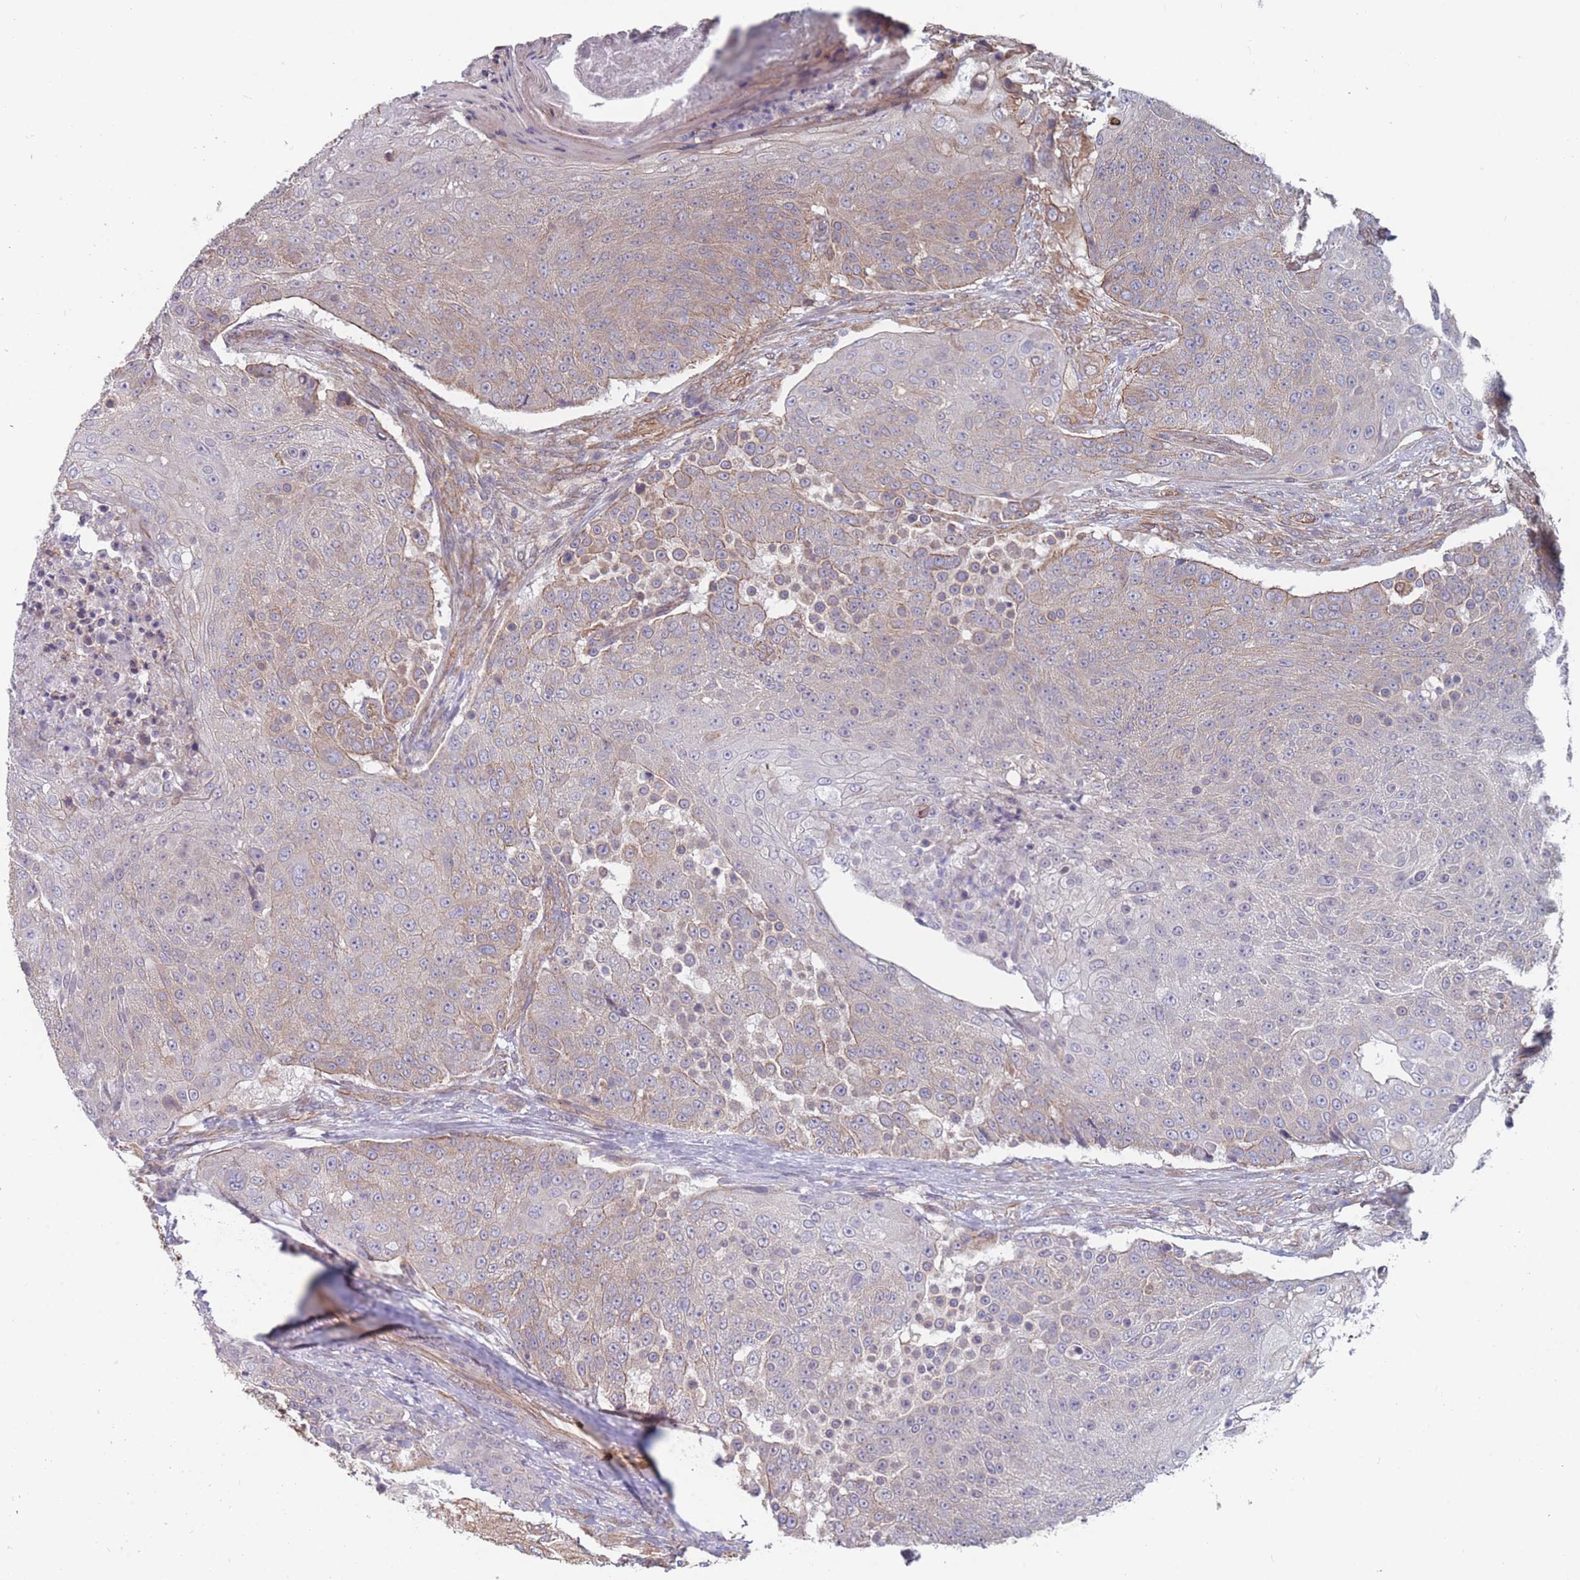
{"staining": {"intensity": "weak", "quantity": "25%-75%", "location": "cytoplasmic/membranous"}, "tissue": "urothelial cancer", "cell_type": "Tumor cells", "image_type": "cancer", "snomed": [{"axis": "morphology", "description": "Urothelial carcinoma, High grade"}, {"axis": "topography", "description": "Urinary bladder"}], "caption": "High-power microscopy captured an IHC micrograph of urothelial cancer, revealing weak cytoplasmic/membranous staining in about 25%-75% of tumor cells.", "gene": "SLC1A6", "patient": {"sex": "female", "age": 63}}